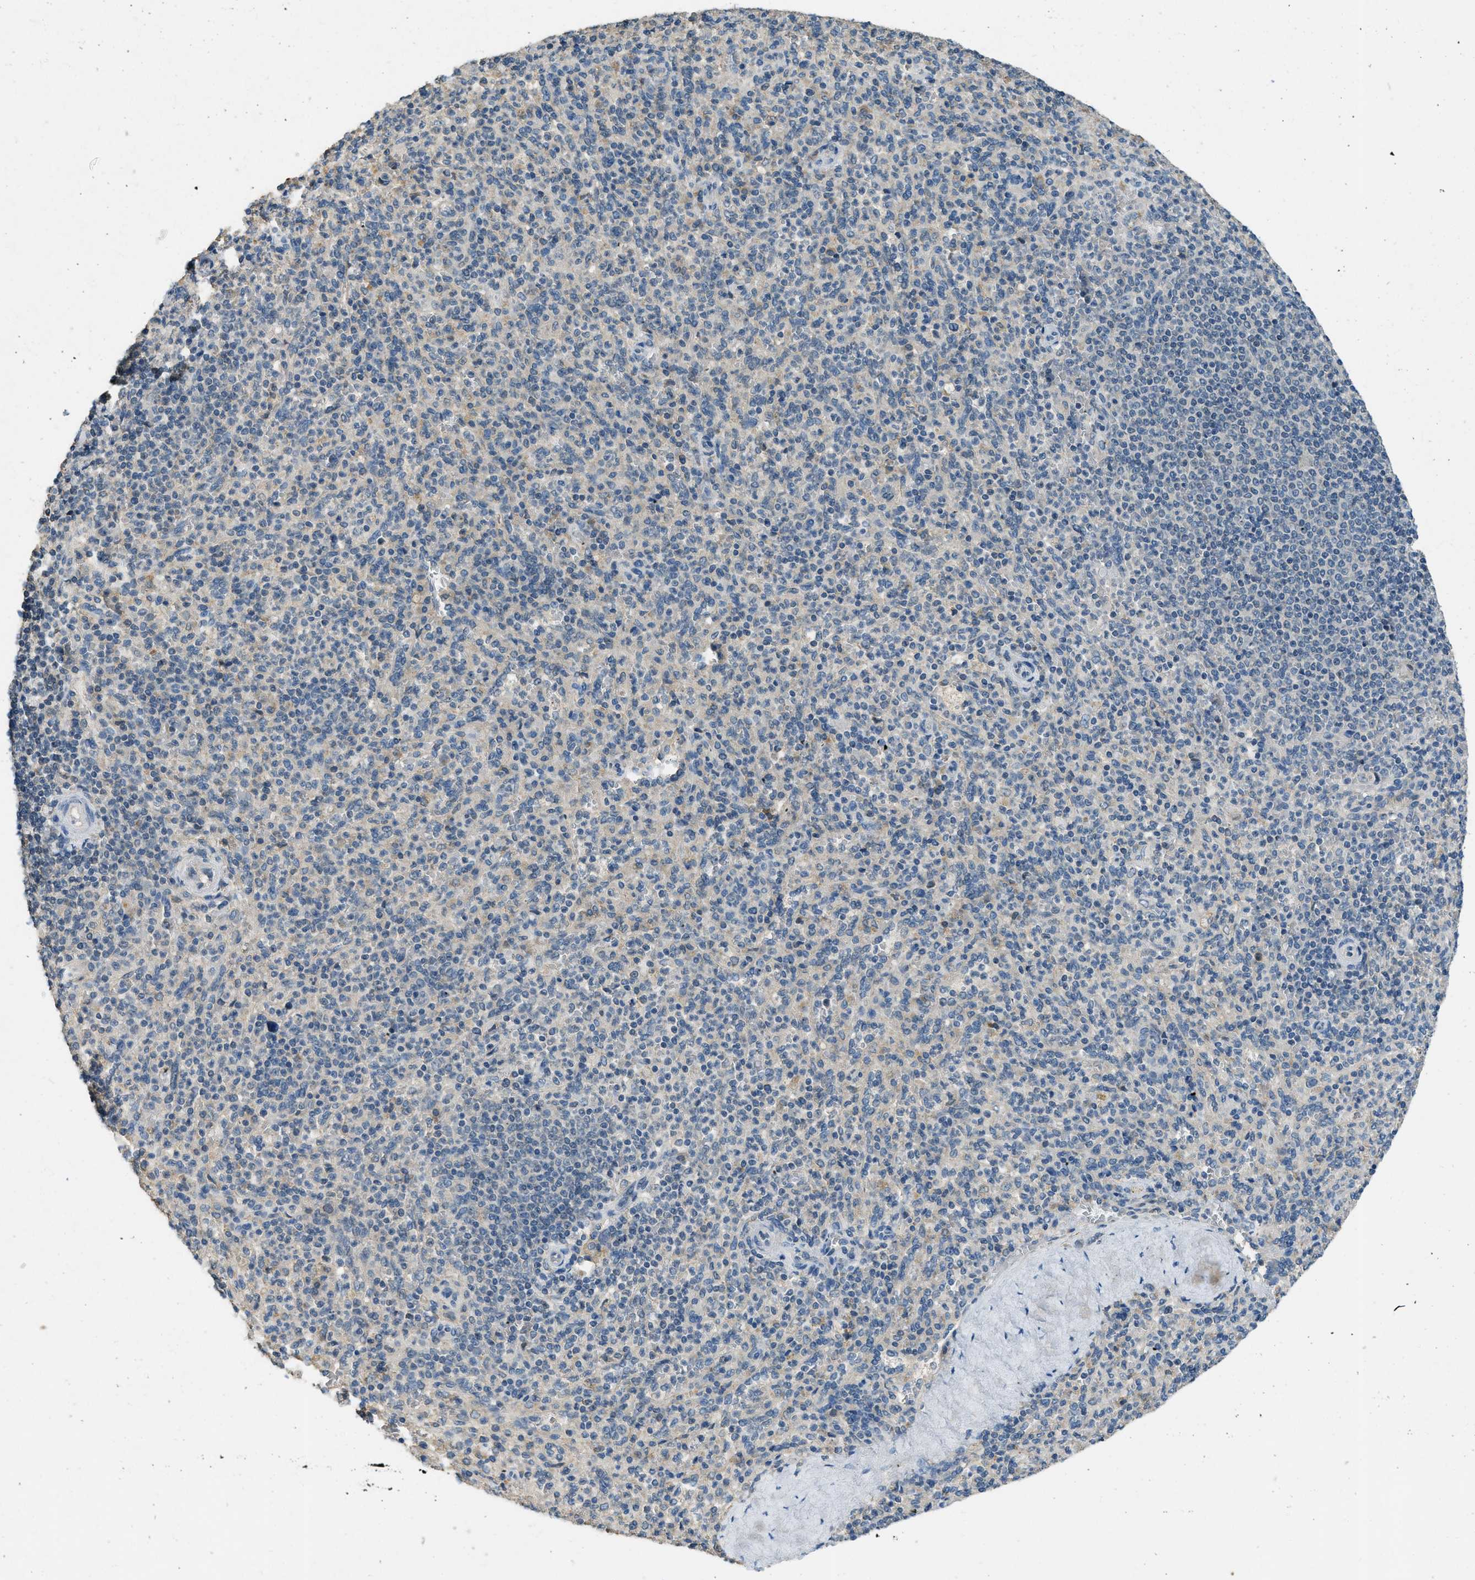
{"staining": {"intensity": "negative", "quantity": "none", "location": "none"}, "tissue": "spleen", "cell_type": "Cells in red pulp", "image_type": "normal", "snomed": [{"axis": "morphology", "description": "Normal tissue, NOS"}, {"axis": "topography", "description": "Spleen"}], "caption": "Human spleen stained for a protein using immunohistochemistry (IHC) displays no staining in cells in red pulp.", "gene": "MIS18A", "patient": {"sex": "male", "age": 36}}